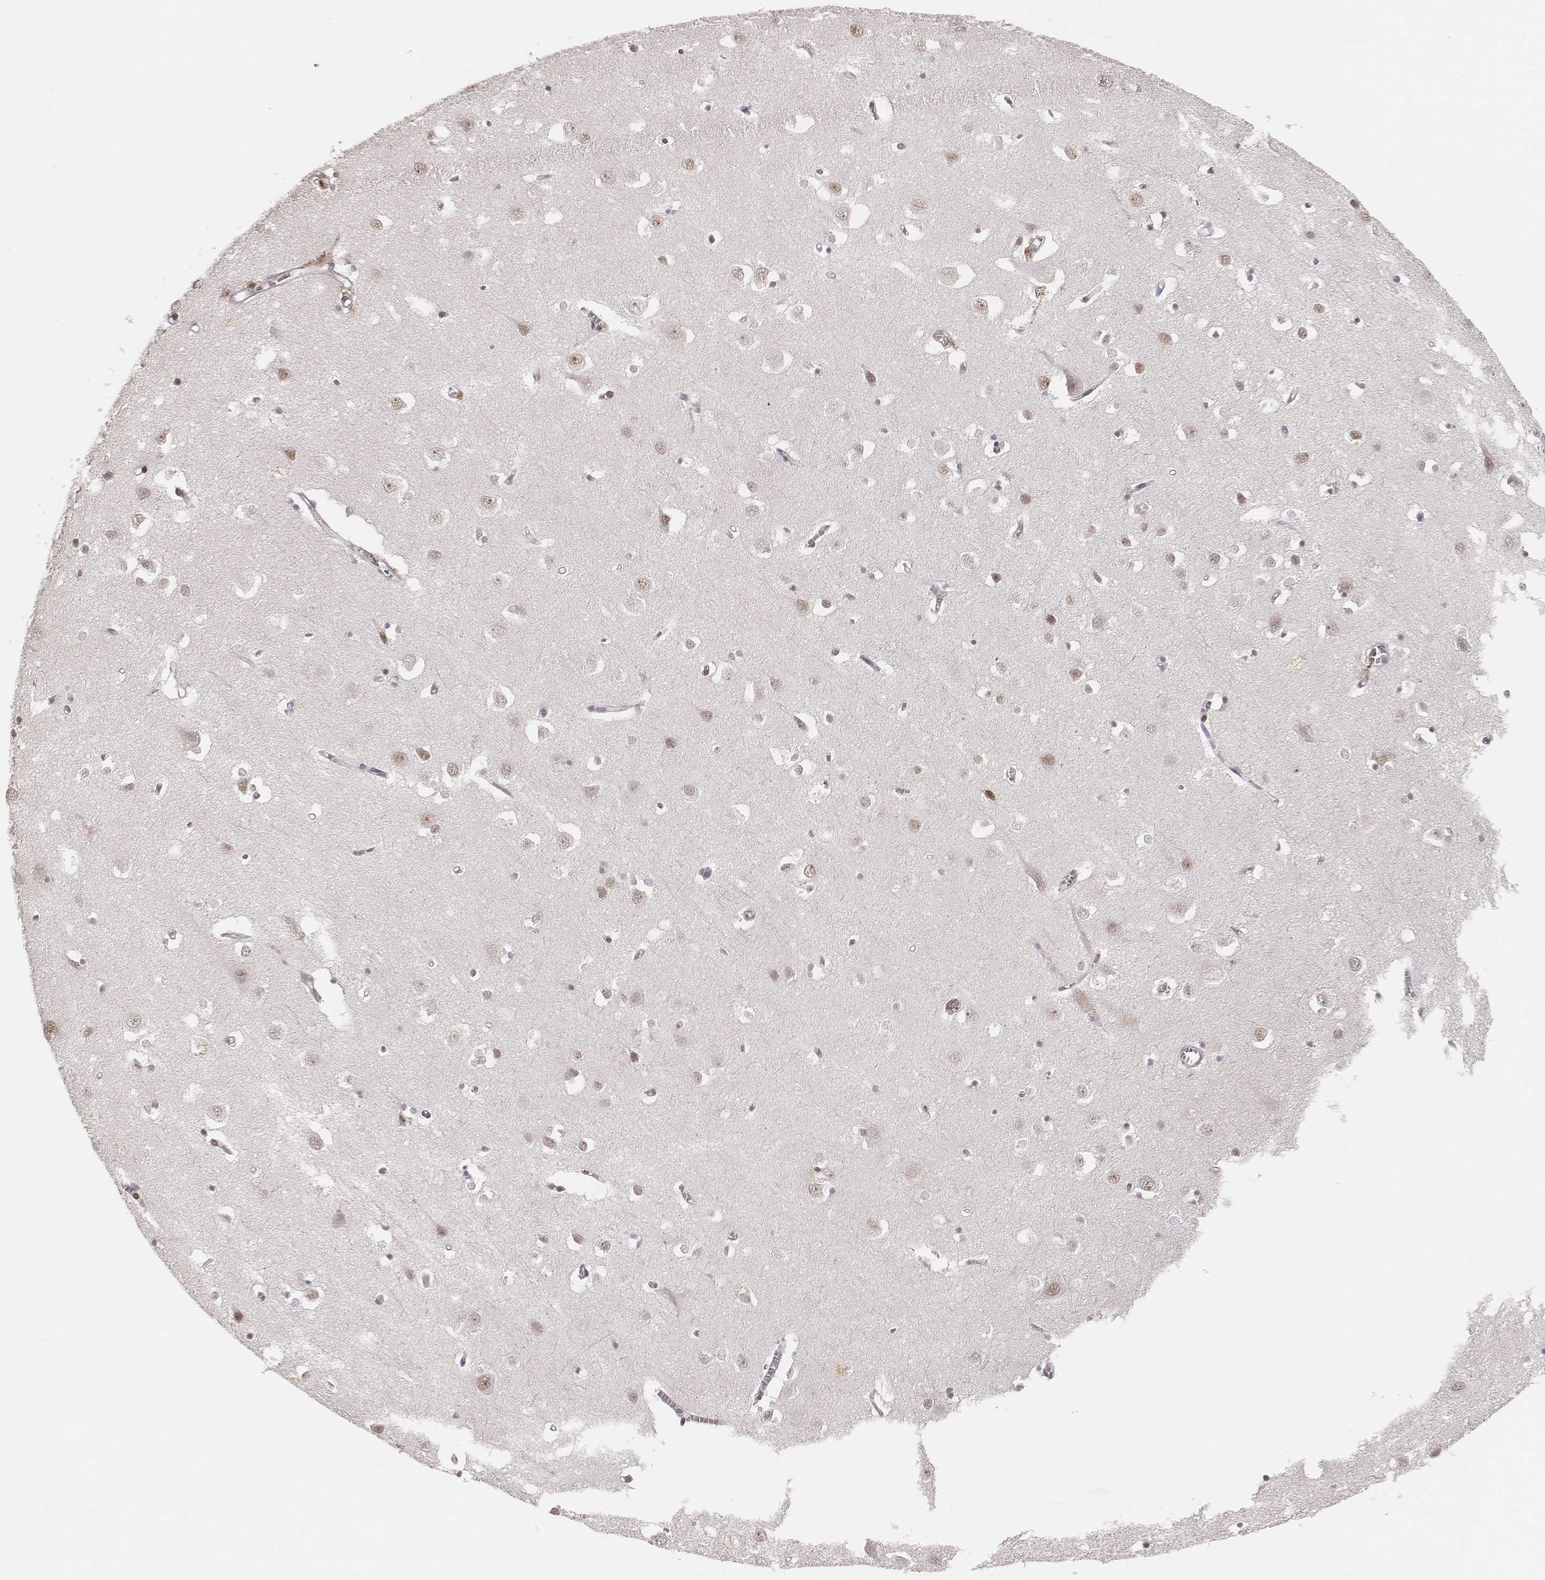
{"staining": {"intensity": "moderate", "quantity": ">75%", "location": "nuclear"}, "tissue": "cerebral cortex", "cell_type": "Endothelial cells", "image_type": "normal", "snomed": [{"axis": "morphology", "description": "Normal tissue, NOS"}, {"axis": "topography", "description": "Cerebral cortex"}], "caption": "High-magnification brightfield microscopy of unremarkable cerebral cortex stained with DAB (brown) and counterstained with hematoxylin (blue). endothelial cells exhibit moderate nuclear staining is present in approximately>75% of cells.", "gene": "HNRNPC", "patient": {"sex": "male", "age": 70}}